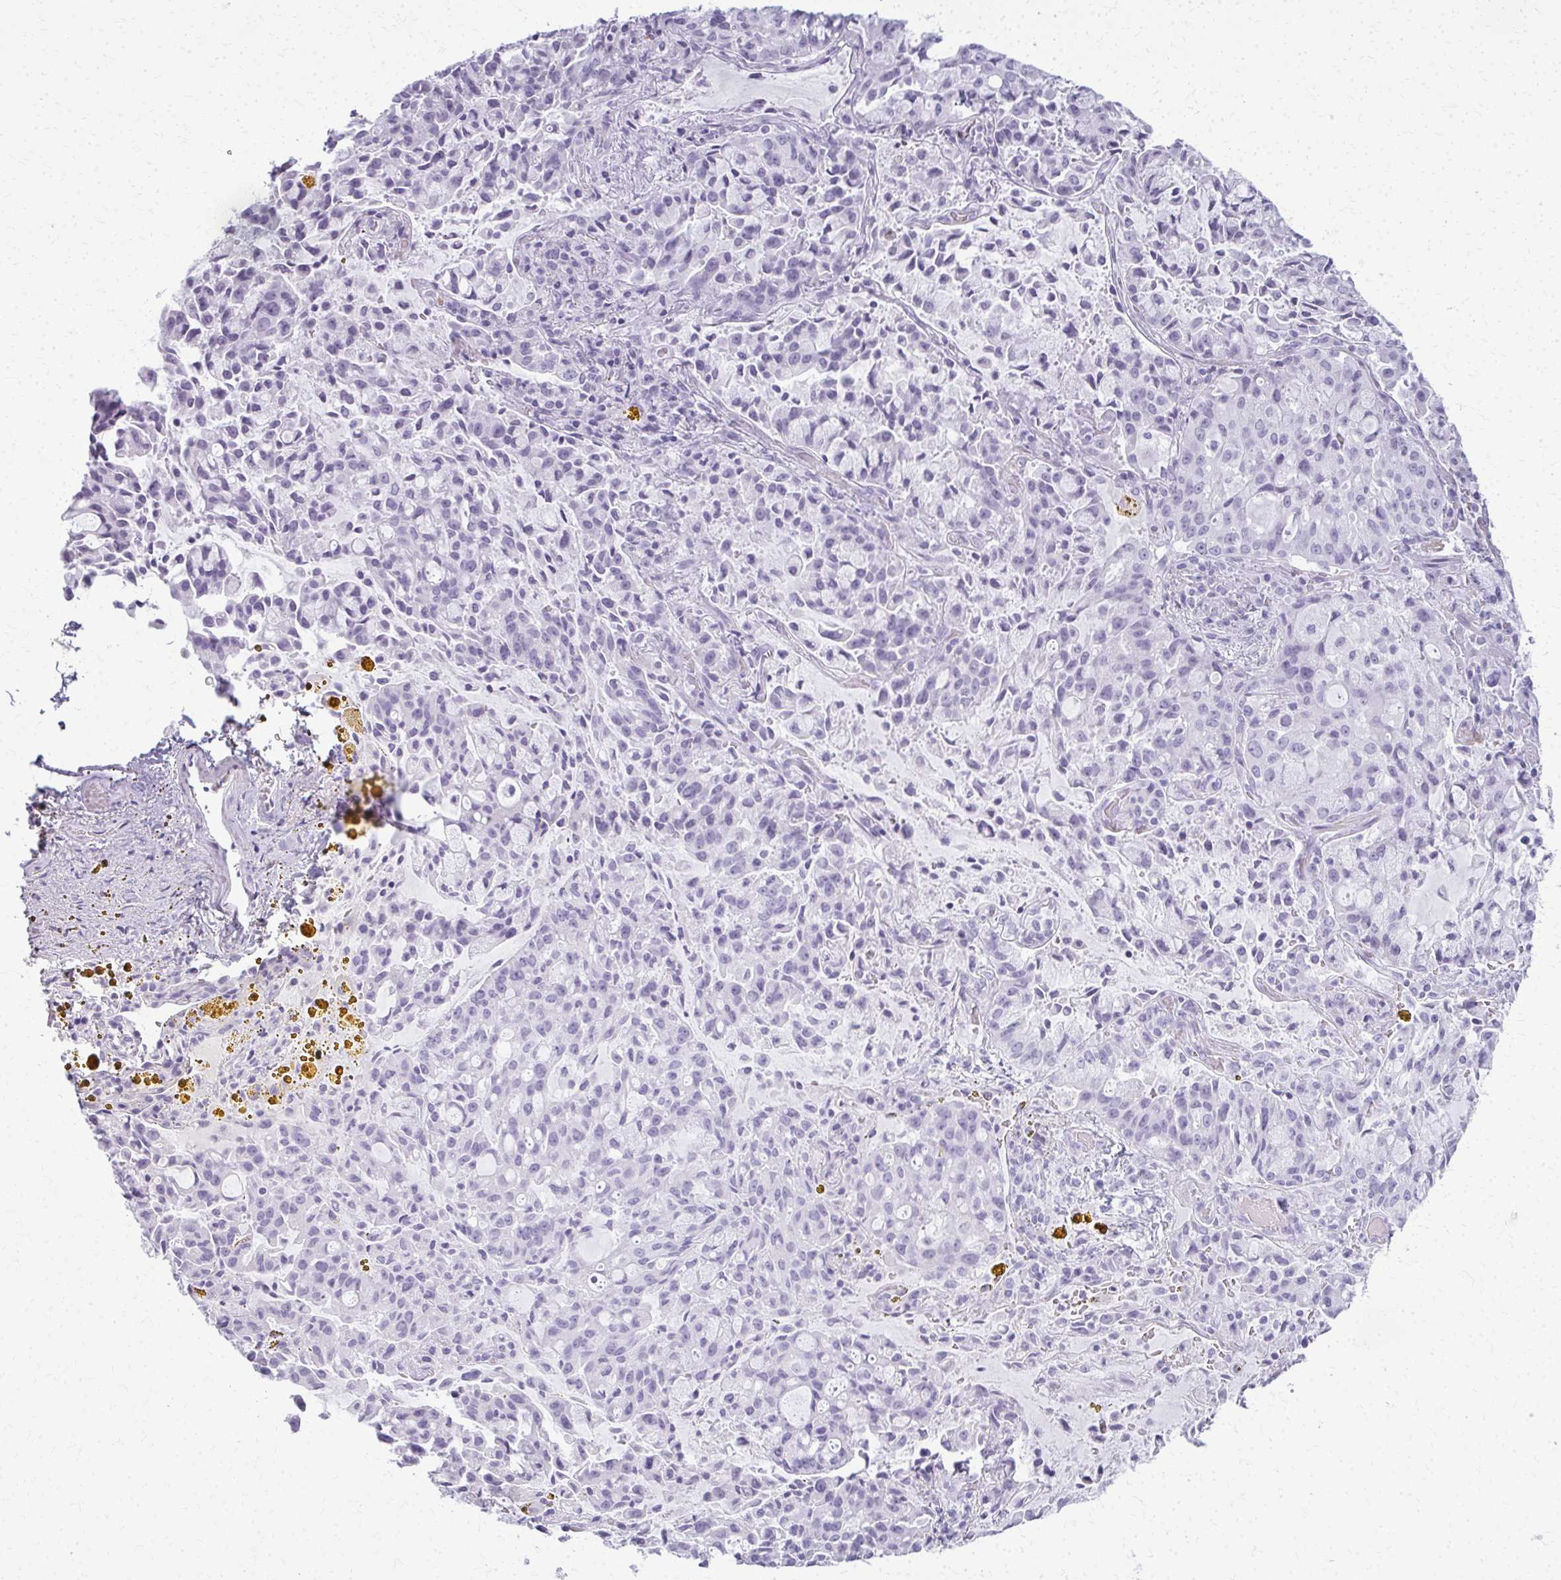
{"staining": {"intensity": "negative", "quantity": "none", "location": "none"}, "tissue": "lung cancer", "cell_type": "Tumor cells", "image_type": "cancer", "snomed": [{"axis": "morphology", "description": "Adenocarcinoma, NOS"}, {"axis": "topography", "description": "Lung"}], "caption": "Tumor cells show no significant staining in lung cancer (adenocarcinoma).", "gene": "CA3", "patient": {"sex": "female", "age": 44}}